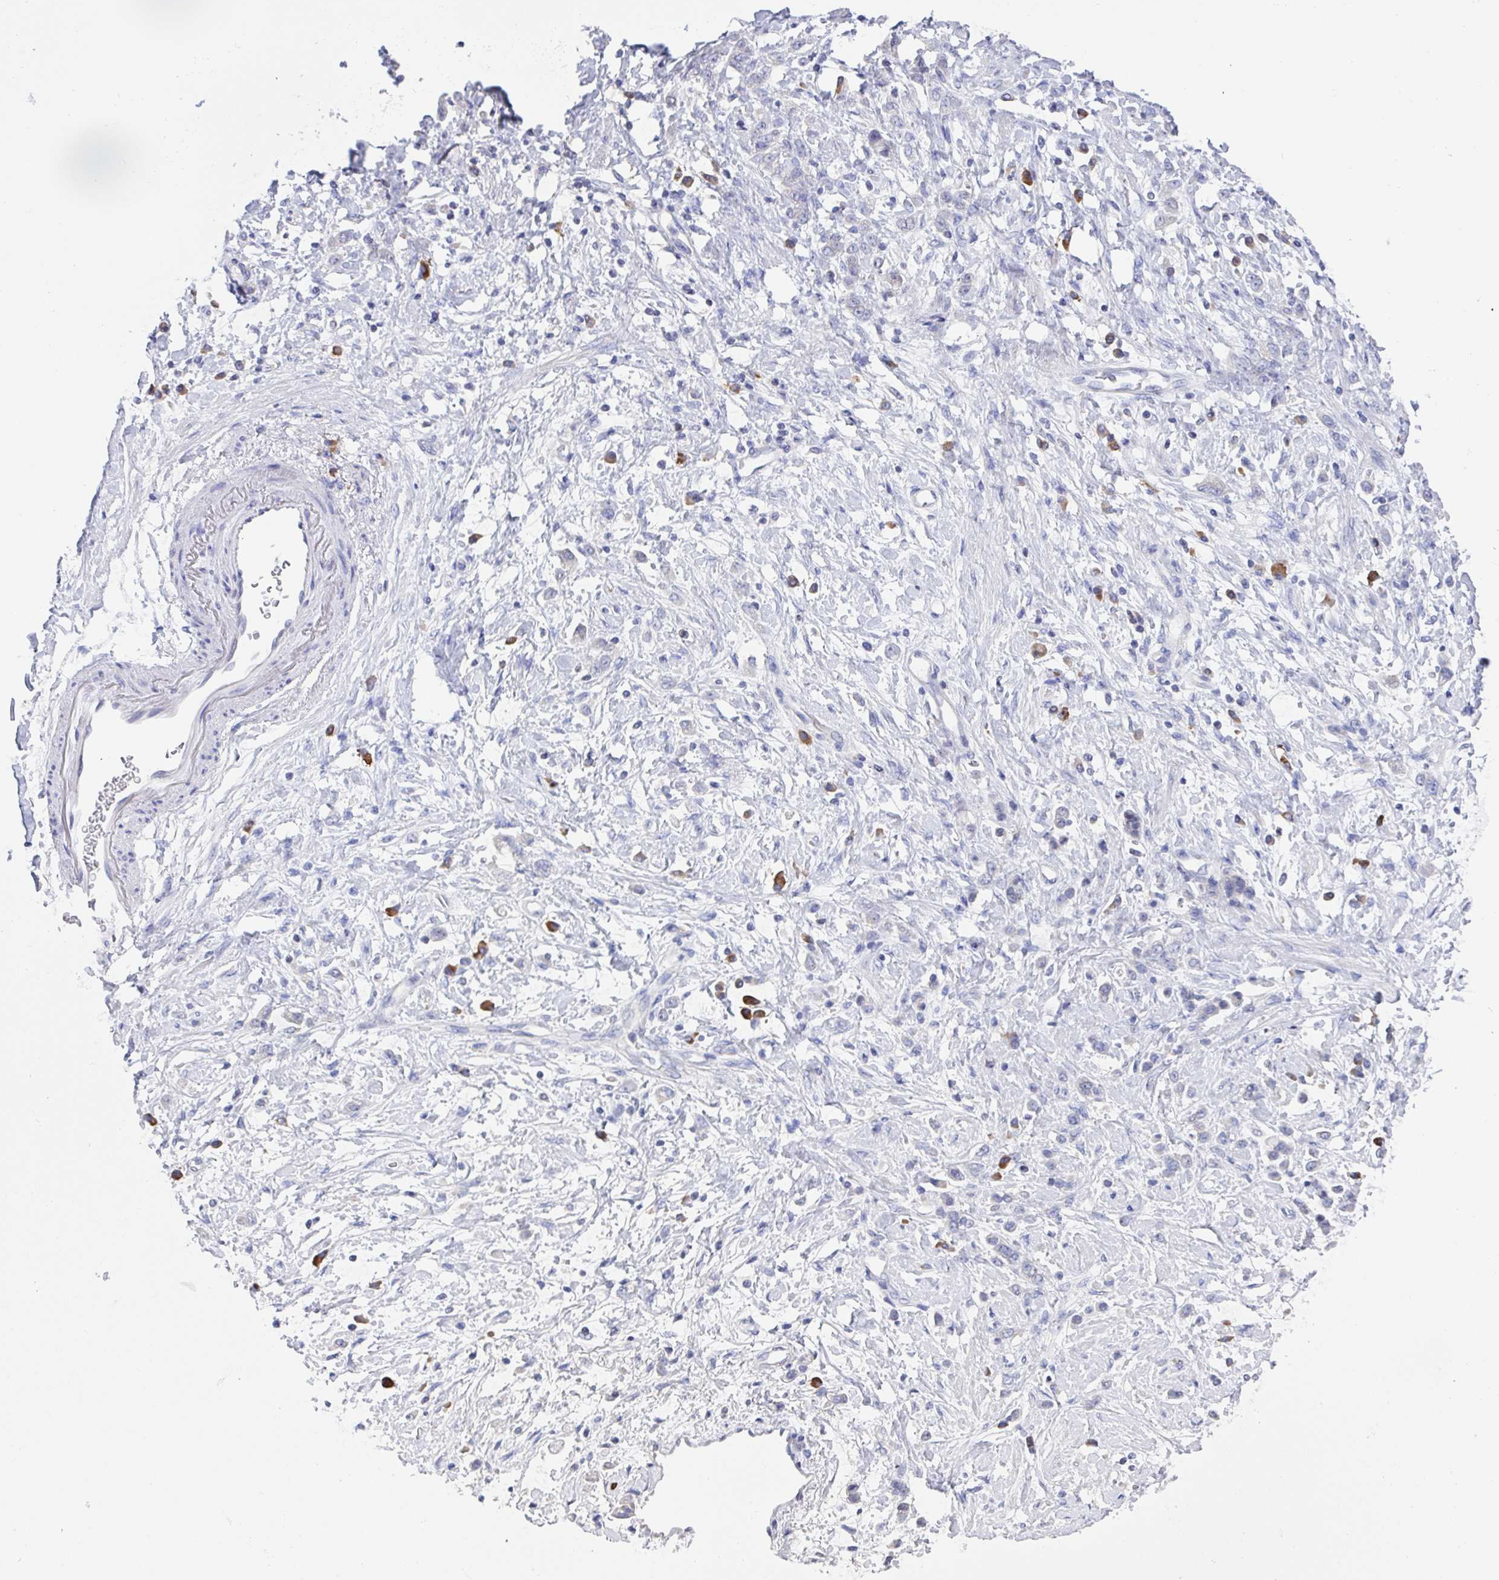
{"staining": {"intensity": "negative", "quantity": "none", "location": "none"}, "tissue": "stomach cancer", "cell_type": "Tumor cells", "image_type": "cancer", "snomed": [{"axis": "morphology", "description": "Adenocarcinoma, NOS"}, {"axis": "topography", "description": "Stomach"}], "caption": "Immunohistochemical staining of stomach cancer displays no significant staining in tumor cells. Brightfield microscopy of immunohistochemistry (IHC) stained with DAB (brown) and hematoxylin (blue), captured at high magnification.", "gene": "LRRC58", "patient": {"sex": "female", "age": 60}}